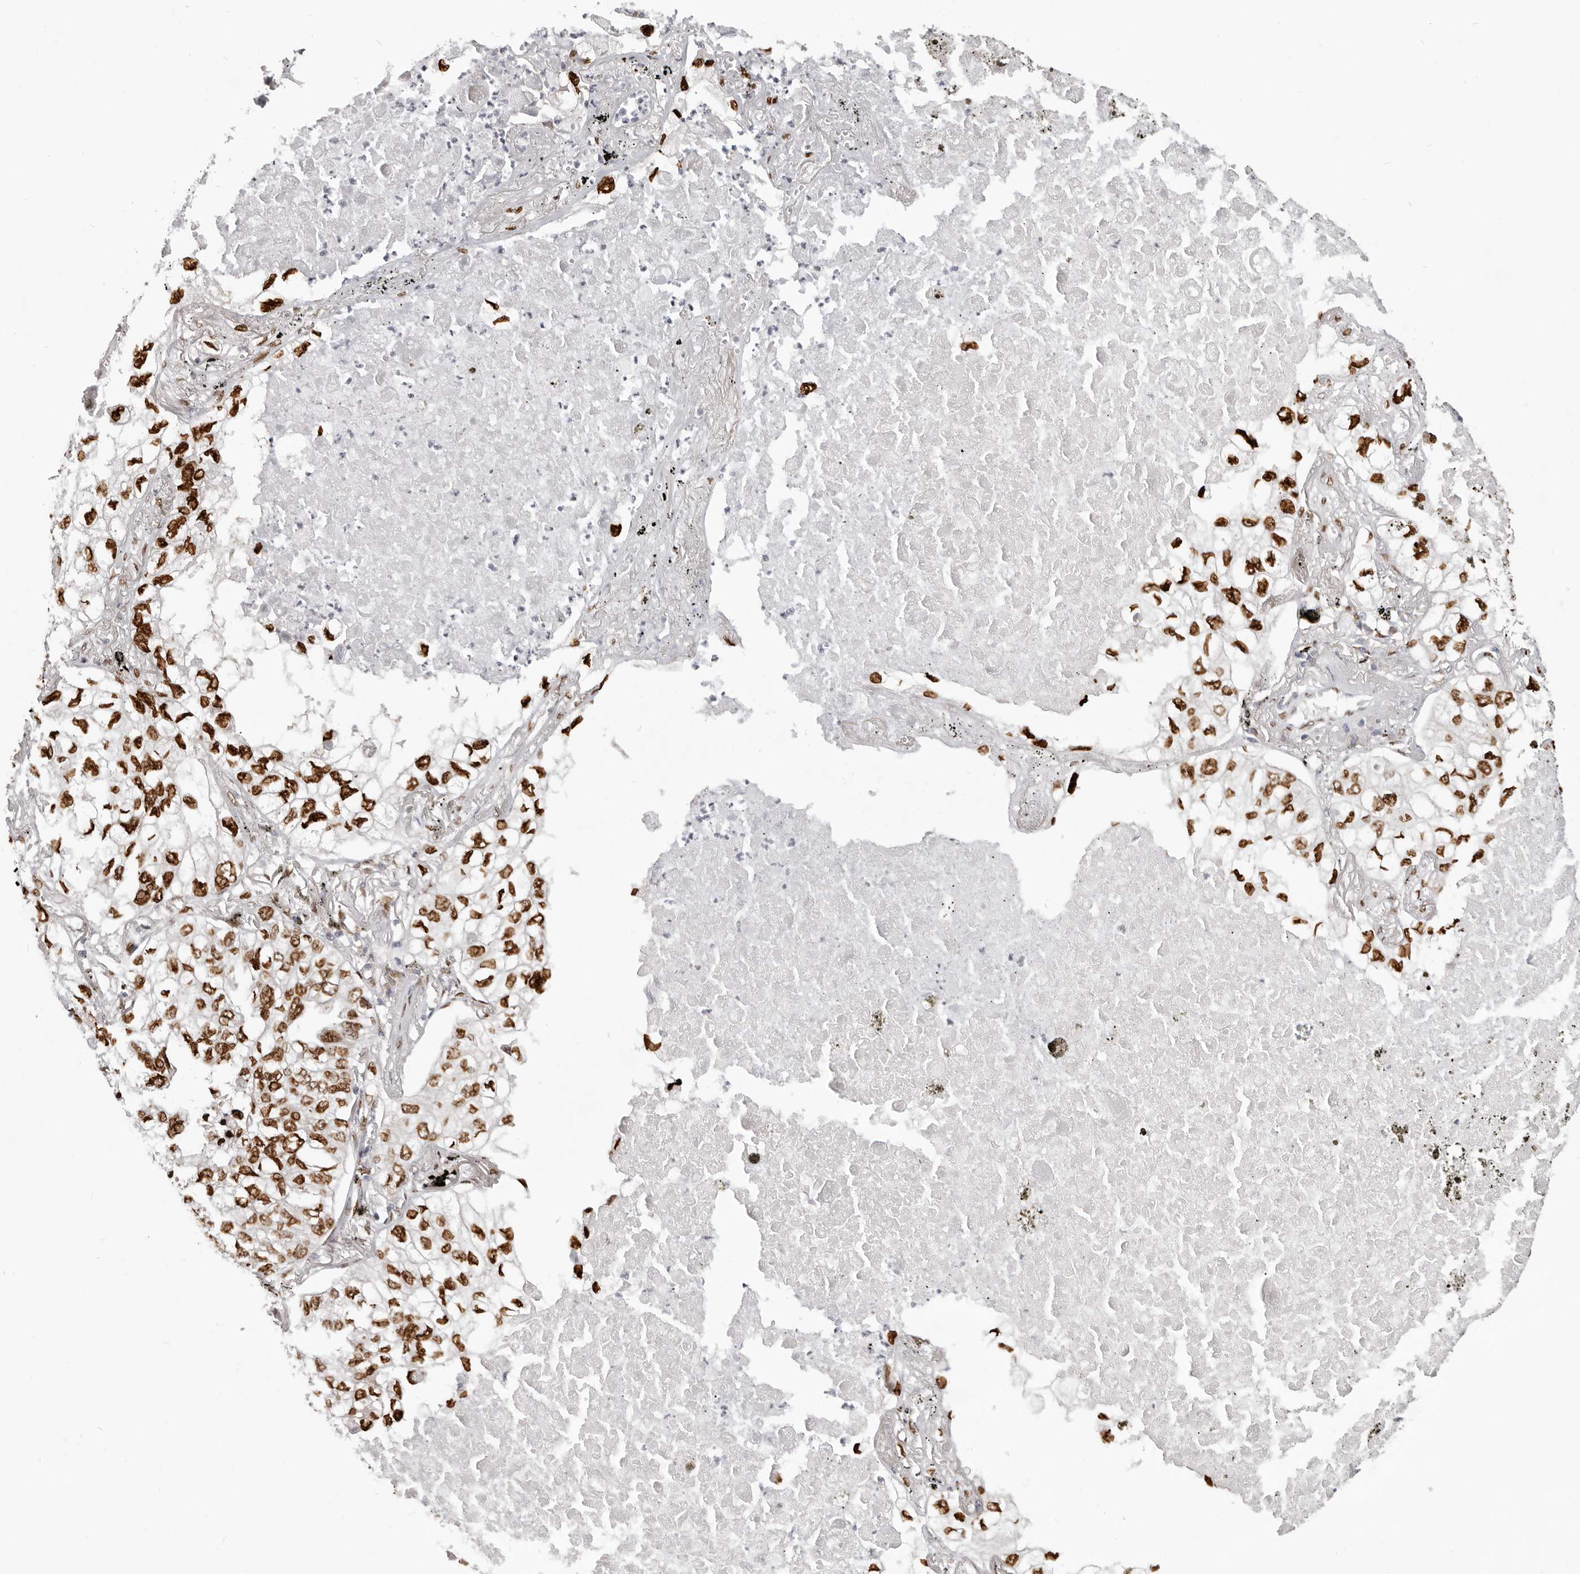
{"staining": {"intensity": "moderate", "quantity": ">75%", "location": "nuclear"}, "tissue": "lung cancer", "cell_type": "Tumor cells", "image_type": "cancer", "snomed": [{"axis": "morphology", "description": "Adenocarcinoma, NOS"}, {"axis": "topography", "description": "Lung"}], "caption": "DAB (3,3'-diaminobenzidine) immunohistochemical staining of human adenocarcinoma (lung) exhibits moderate nuclear protein expression in approximately >75% of tumor cells.", "gene": "SRP19", "patient": {"sex": "male", "age": 65}}